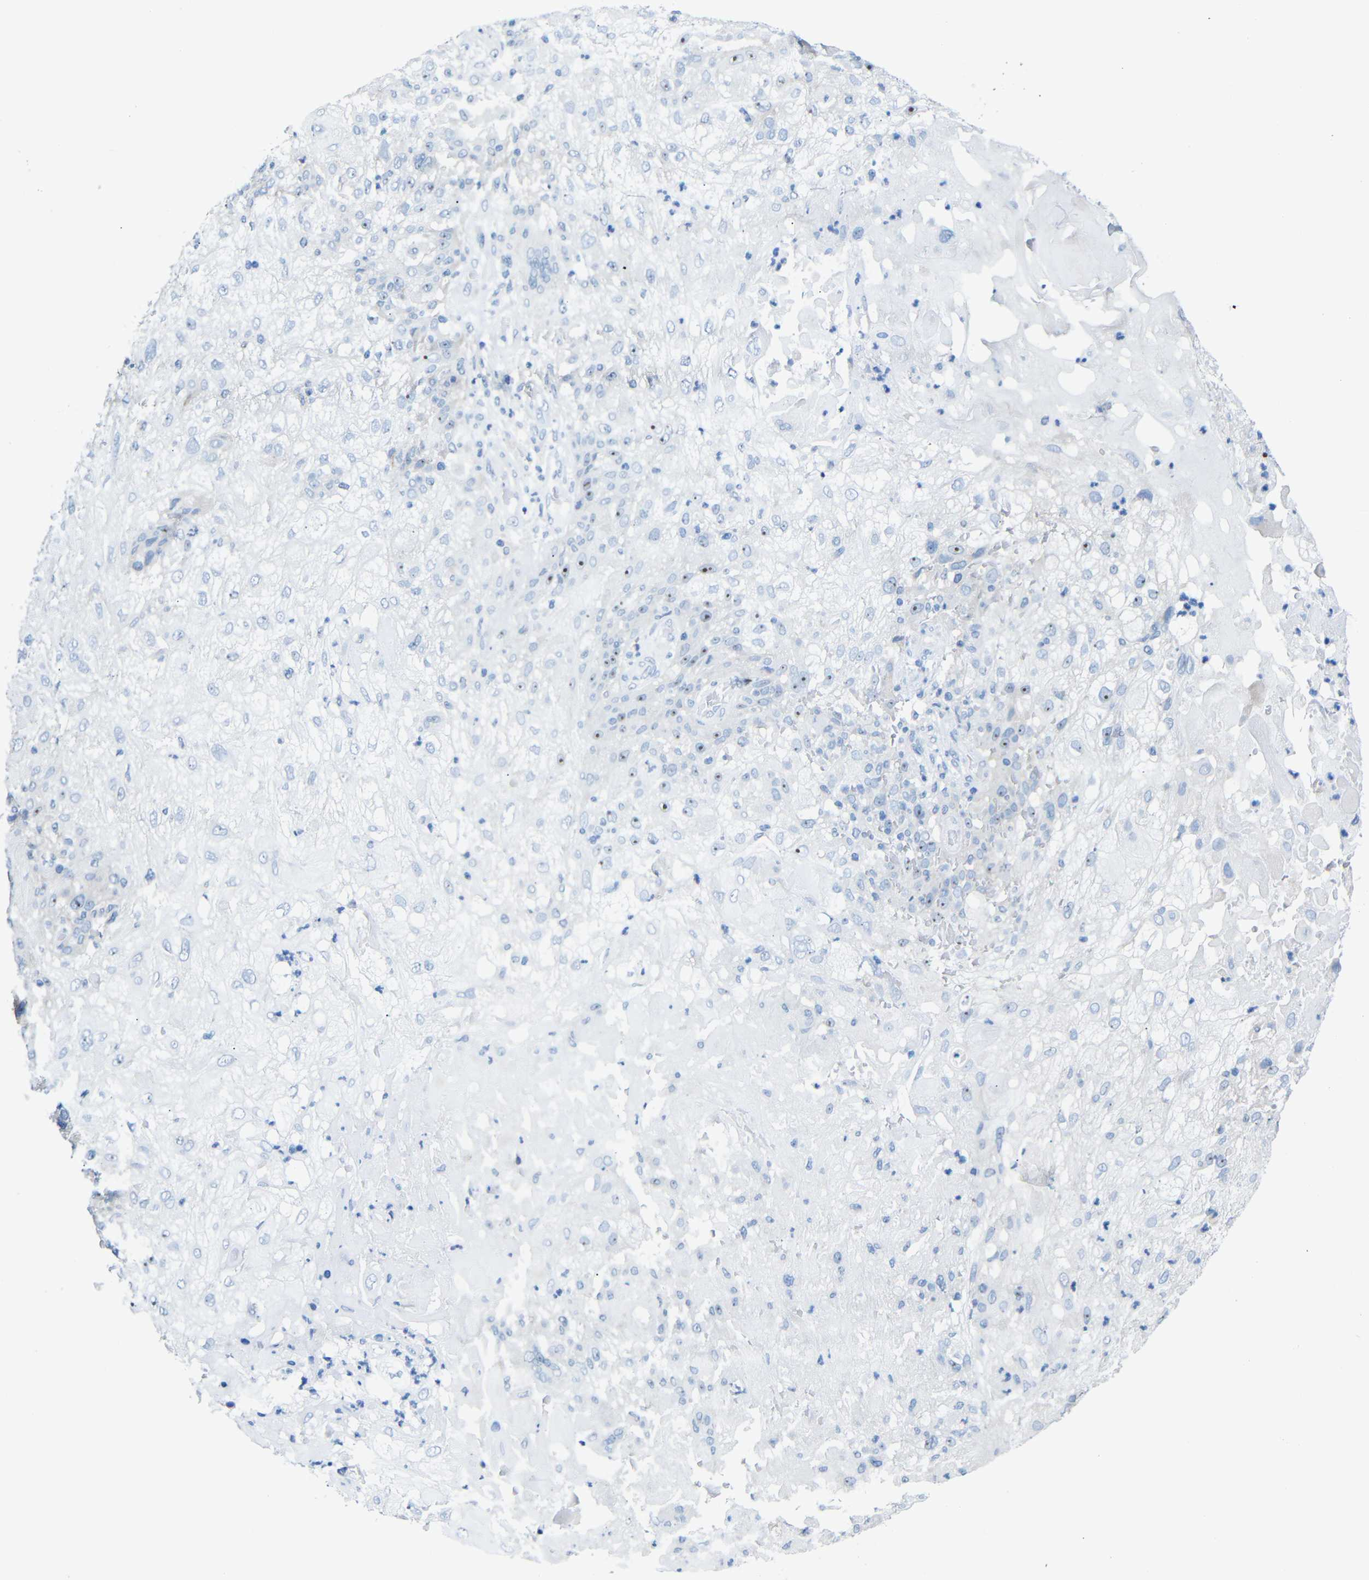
{"staining": {"intensity": "moderate", "quantity": "25%-75%", "location": "nuclear"}, "tissue": "skin cancer", "cell_type": "Tumor cells", "image_type": "cancer", "snomed": [{"axis": "morphology", "description": "Normal tissue, NOS"}, {"axis": "morphology", "description": "Squamous cell carcinoma, NOS"}, {"axis": "topography", "description": "Skin"}], "caption": "Skin cancer stained with immunohistochemistry shows moderate nuclear staining in about 25%-75% of tumor cells. The staining is performed using DAB (3,3'-diaminobenzidine) brown chromogen to label protein expression. The nuclei are counter-stained blue using hematoxylin.", "gene": "C1orf210", "patient": {"sex": "female", "age": 83}}